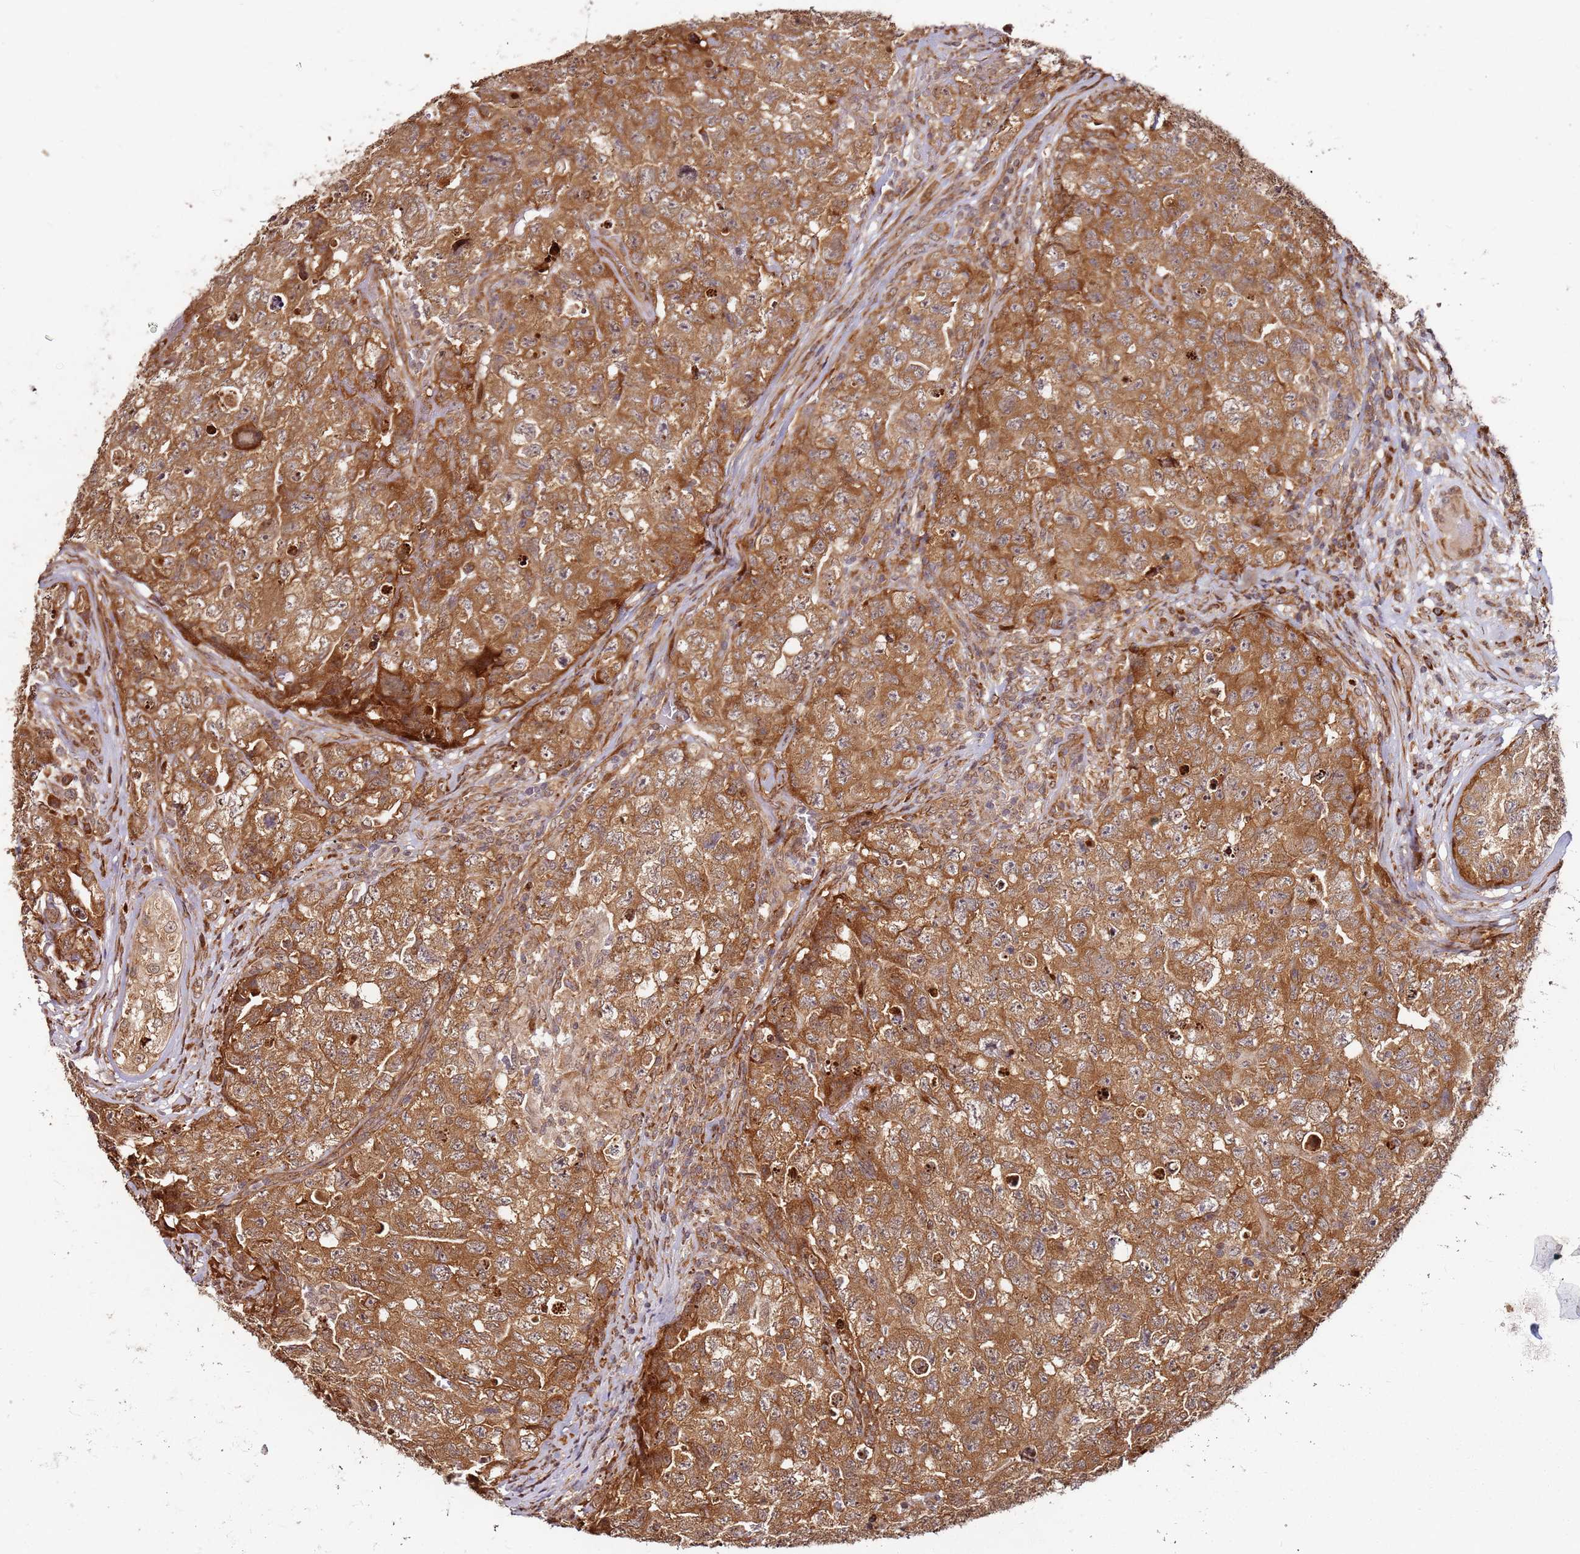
{"staining": {"intensity": "moderate", "quantity": ">75%", "location": "cytoplasmic/membranous"}, "tissue": "testis cancer", "cell_type": "Tumor cells", "image_type": "cancer", "snomed": [{"axis": "morphology", "description": "Carcinoma, Embryonal, NOS"}, {"axis": "topography", "description": "Testis"}], "caption": "DAB immunohistochemical staining of human testis cancer (embryonal carcinoma) shows moderate cytoplasmic/membranous protein staining in approximately >75% of tumor cells.", "gene": "RPS3A", "patient": {"sex": "male", "age": 31}}